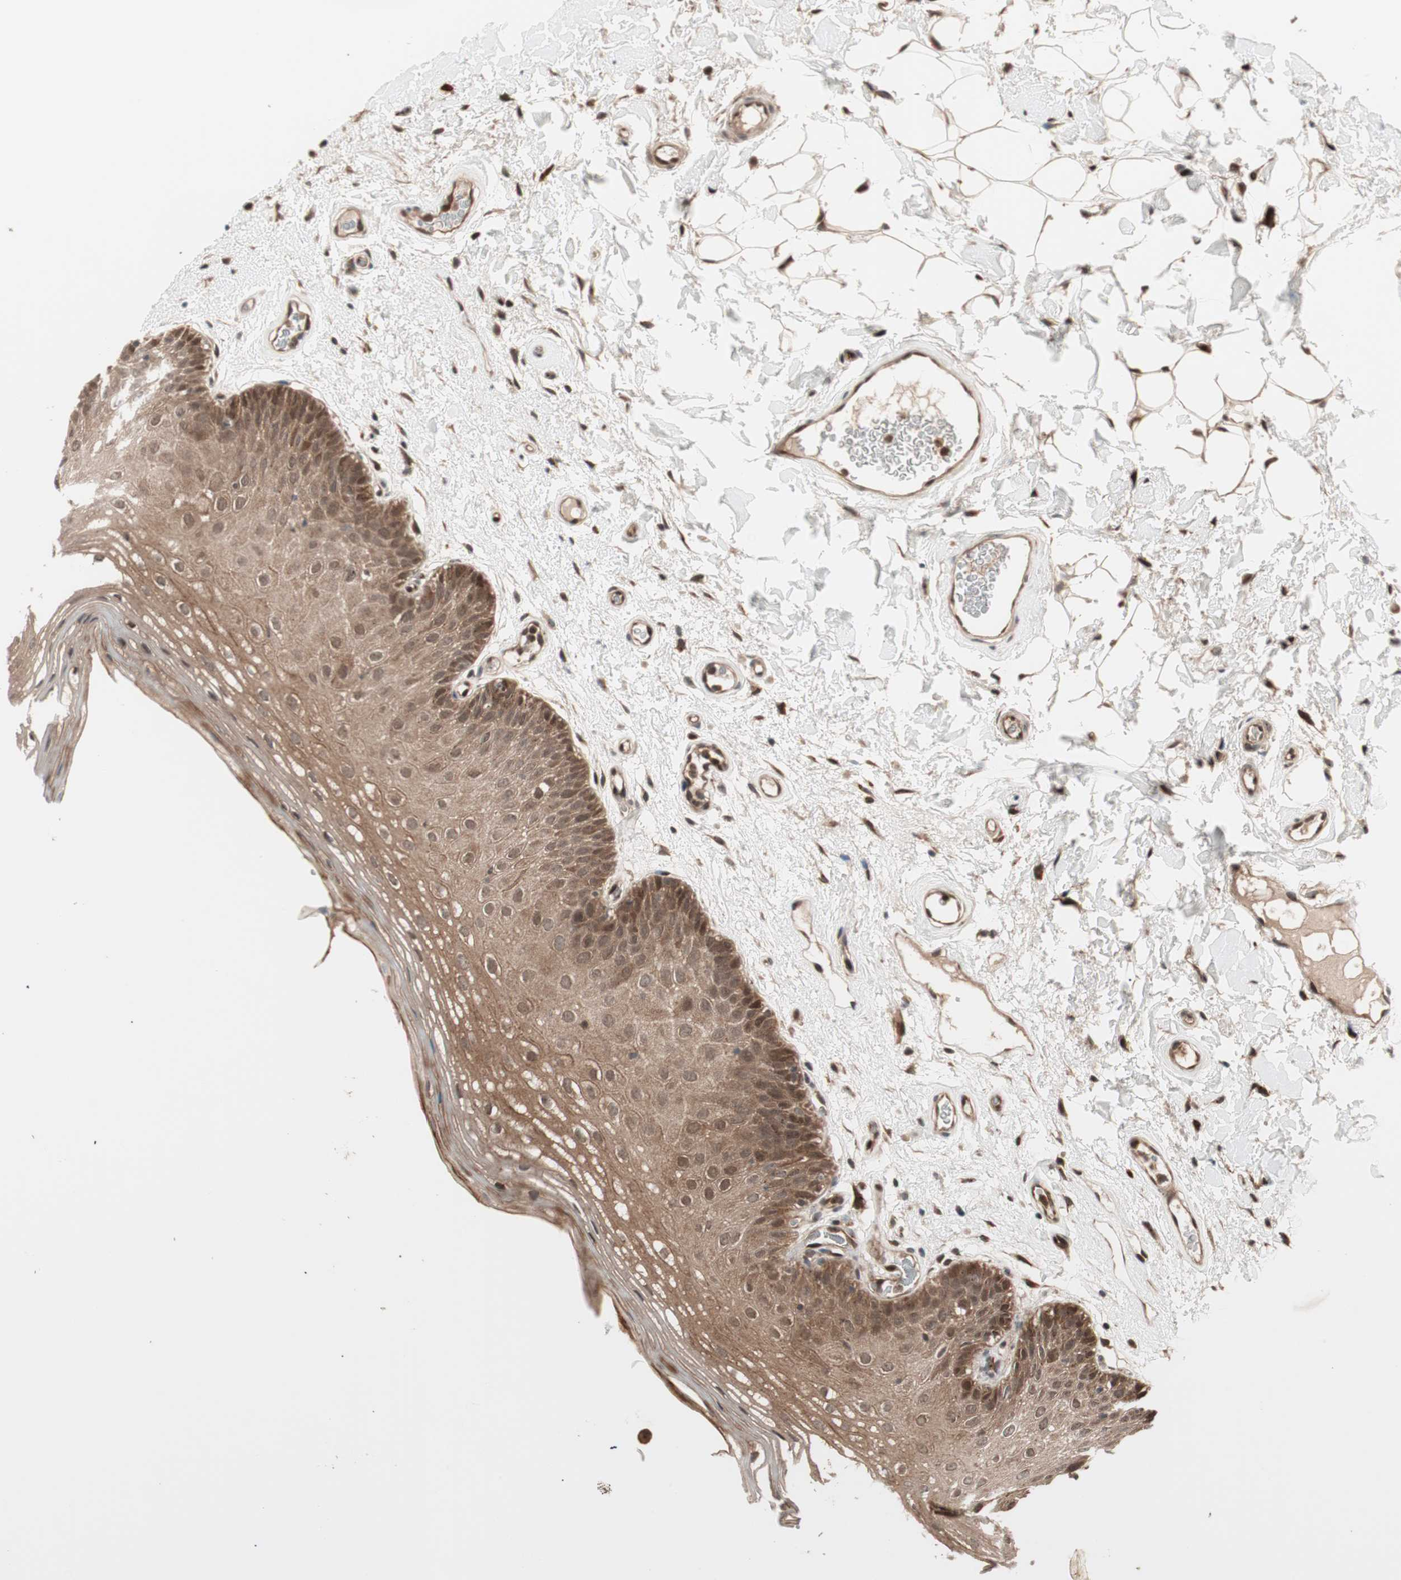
{"staining": {"intensity": "moderate", "quantity": ">75%", "location": "cytoplasmic/membranous"}, "tissue": "oral mucosa", "cell_type": "Squamous epithelial cells", "image_type": "normal", "snomed": [{"axis": "morphology", "description": "Normal tissue, NOS"}, {"axis": "morphology", "description": "Squamous cell carcinoma, NOS"}, {"axis": "topography", "description": "Skeletal muscle"}, {"axis": "topography", "description": "Oral tissue"}], "caption": "Protein expression by immunohistochemistry reveals moderate cytoplasmic/membranous staining in about >75% of squamous epithelial cells in unremarkable oral mucosa. (brown staining indicates protein expression, while blue staining denotes nuclei).", "gene": "PRKG2", "patient": {"sex": "male", "age": 71}}